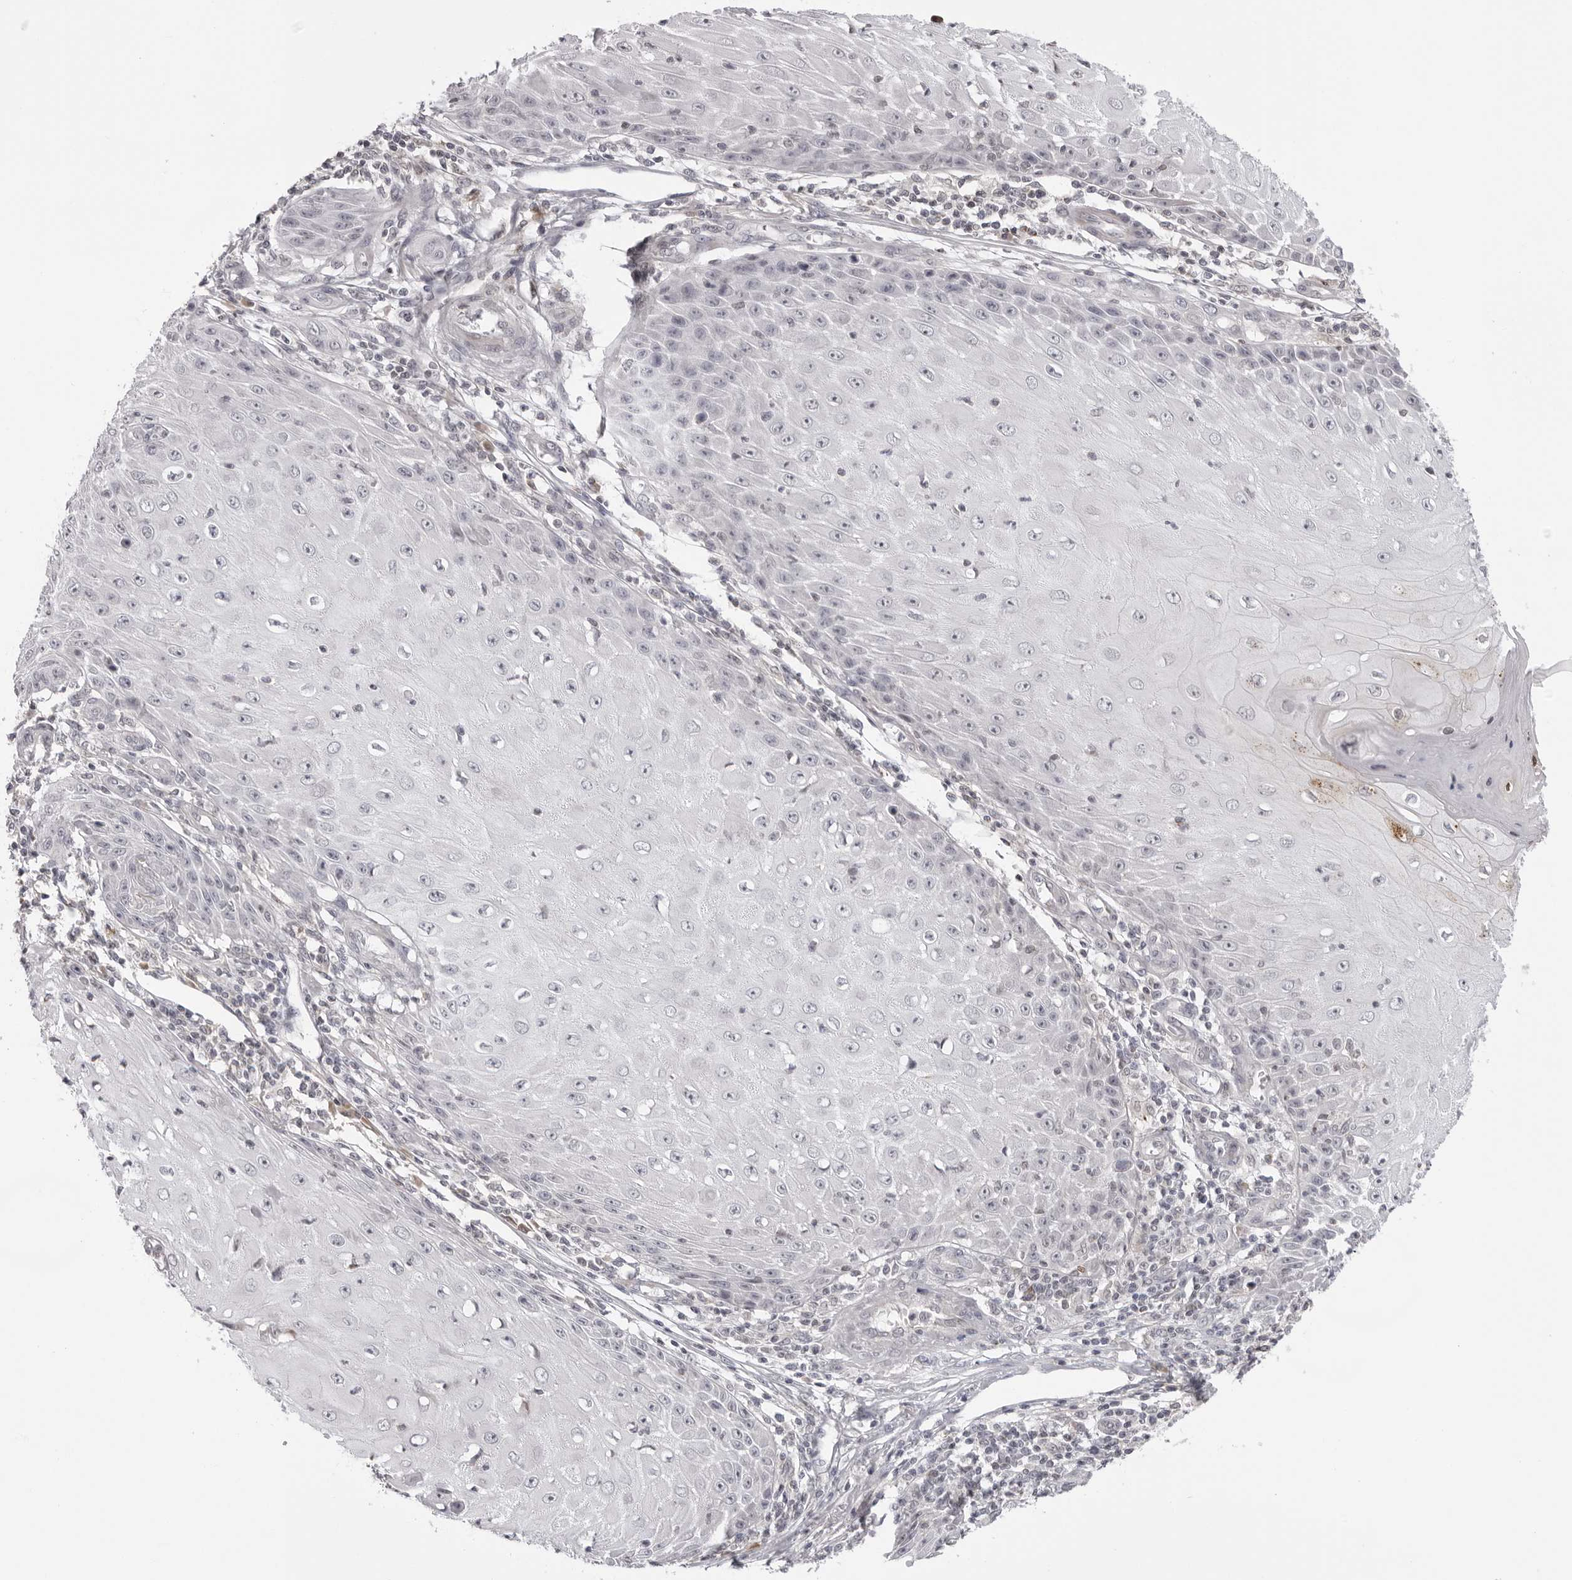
{"staining": {"intensity": "negative", "quantity": "none", "location": "none"}, "tissue": "skin cancer", "cell_type": "Tumor cells", "image_type": "cancer", "snomed": [{"axis": "morphology", "description": "Squamous cell carcinoma, NOS"}, {"axis": "topography", "description": "Skin"}], "caption": "DAB immunohistochemical staining of human skin cancer shows no significant expression in tumor cells. (DAB IHC visualized using brightfield microscopy, high magnification).", "gene": "ACP6", "patient": {"sex": "female", "age": 73}}